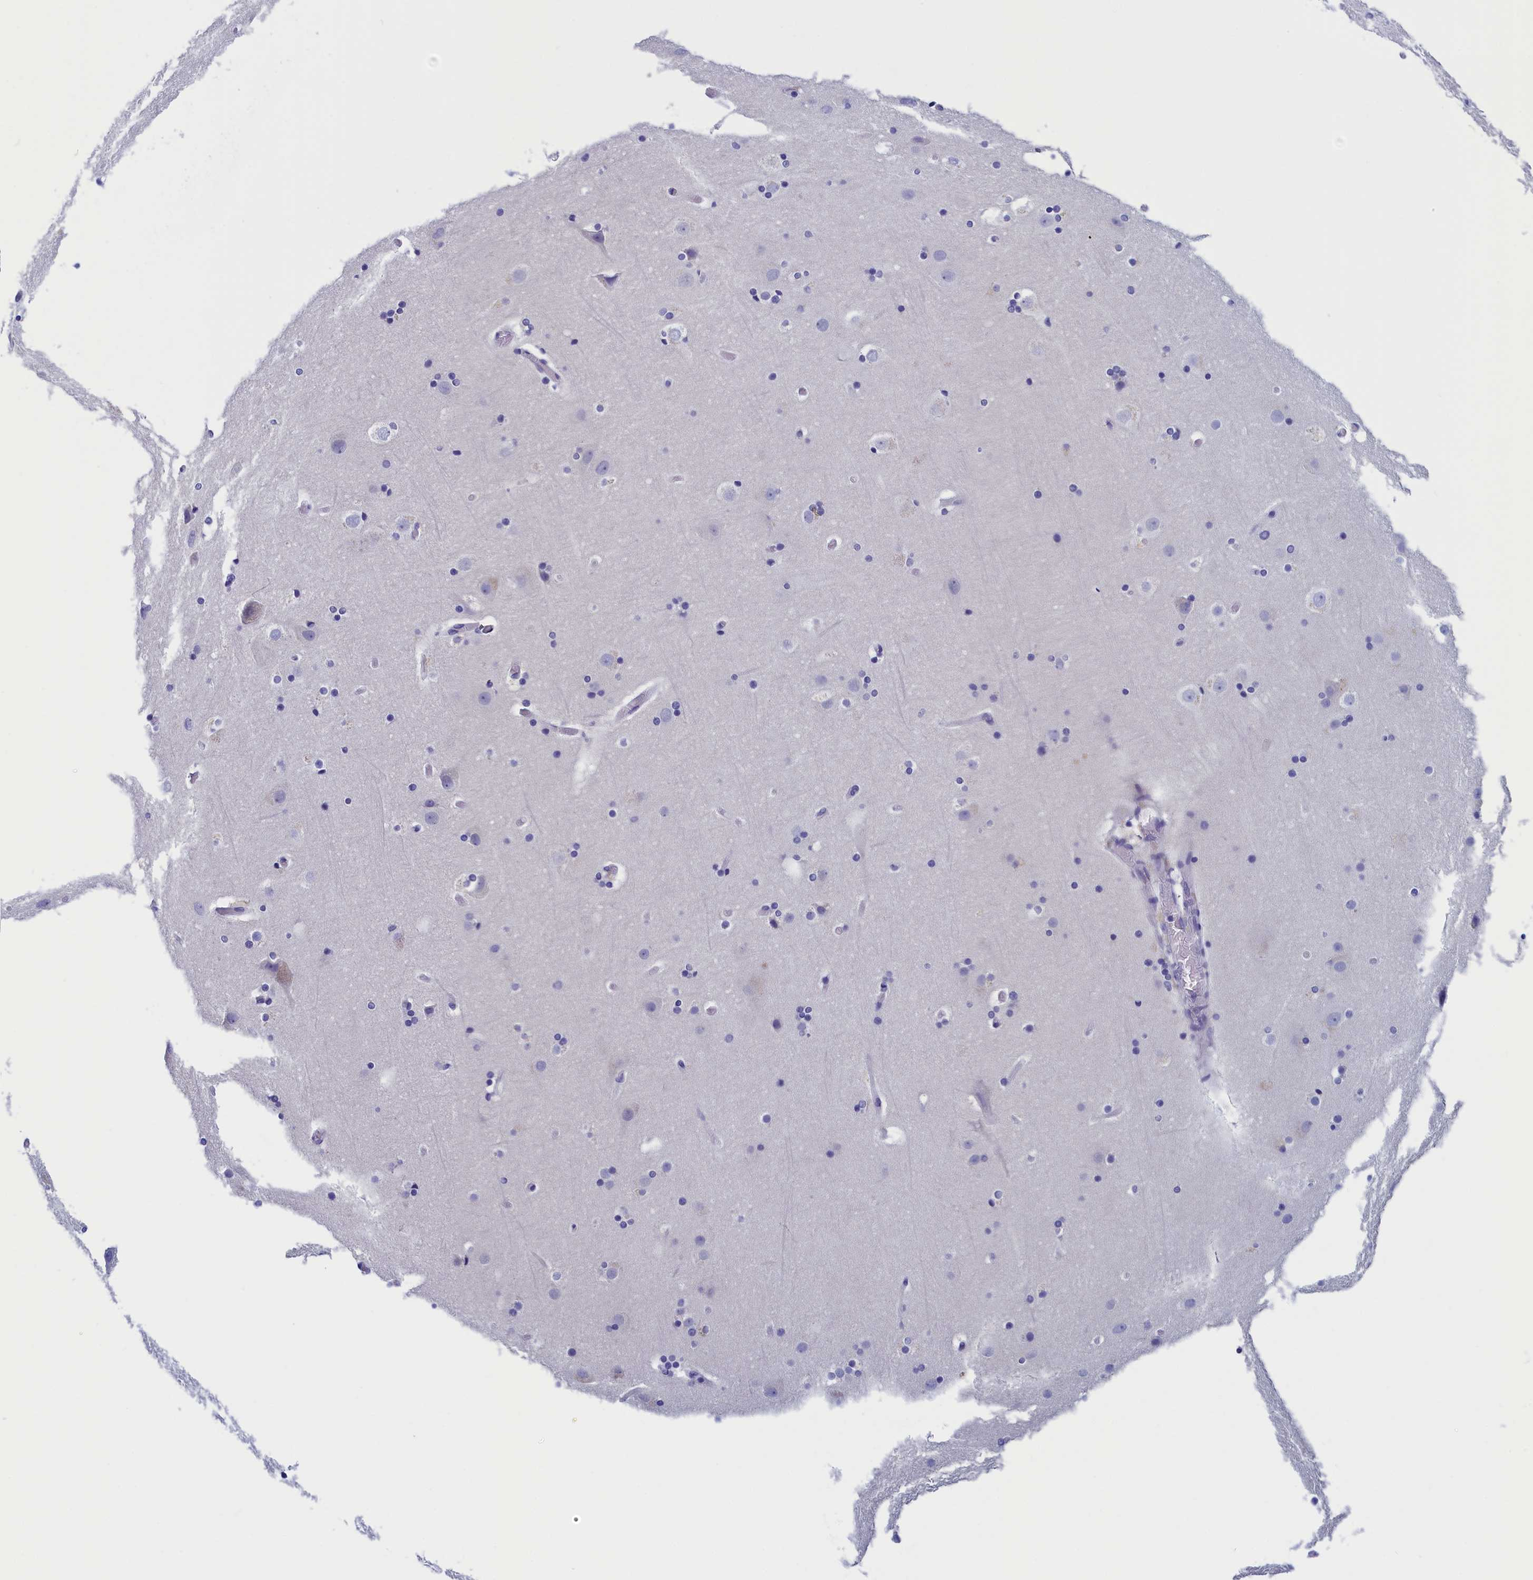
{"staining": {"intensity": "negative", "quantity": "none", "location": "none"}, "tissue": "cerebral cortex", "cell_type": "Endothelial cells", "image_type": "normal", "snomed": [{"axis": "morphology", "description": "Normal tissue, NOS"}, {"axis": "topography", "description": "Cerebral cortex"}], "caption": "High power microscopy image of an immunohistochemistry (IHC) micrograph of unremarkable cerebral cortex, revealing no significant expression in endothelial cells. Brightfield microscopy of immunohistochemistry stained with DAB (3,3'-diaminobenzidine) (brown) and hematoxylin (blue), captured at high magnification.", "gene": "ANKRD2", "patient": {"sex": "male", "age": 57}}